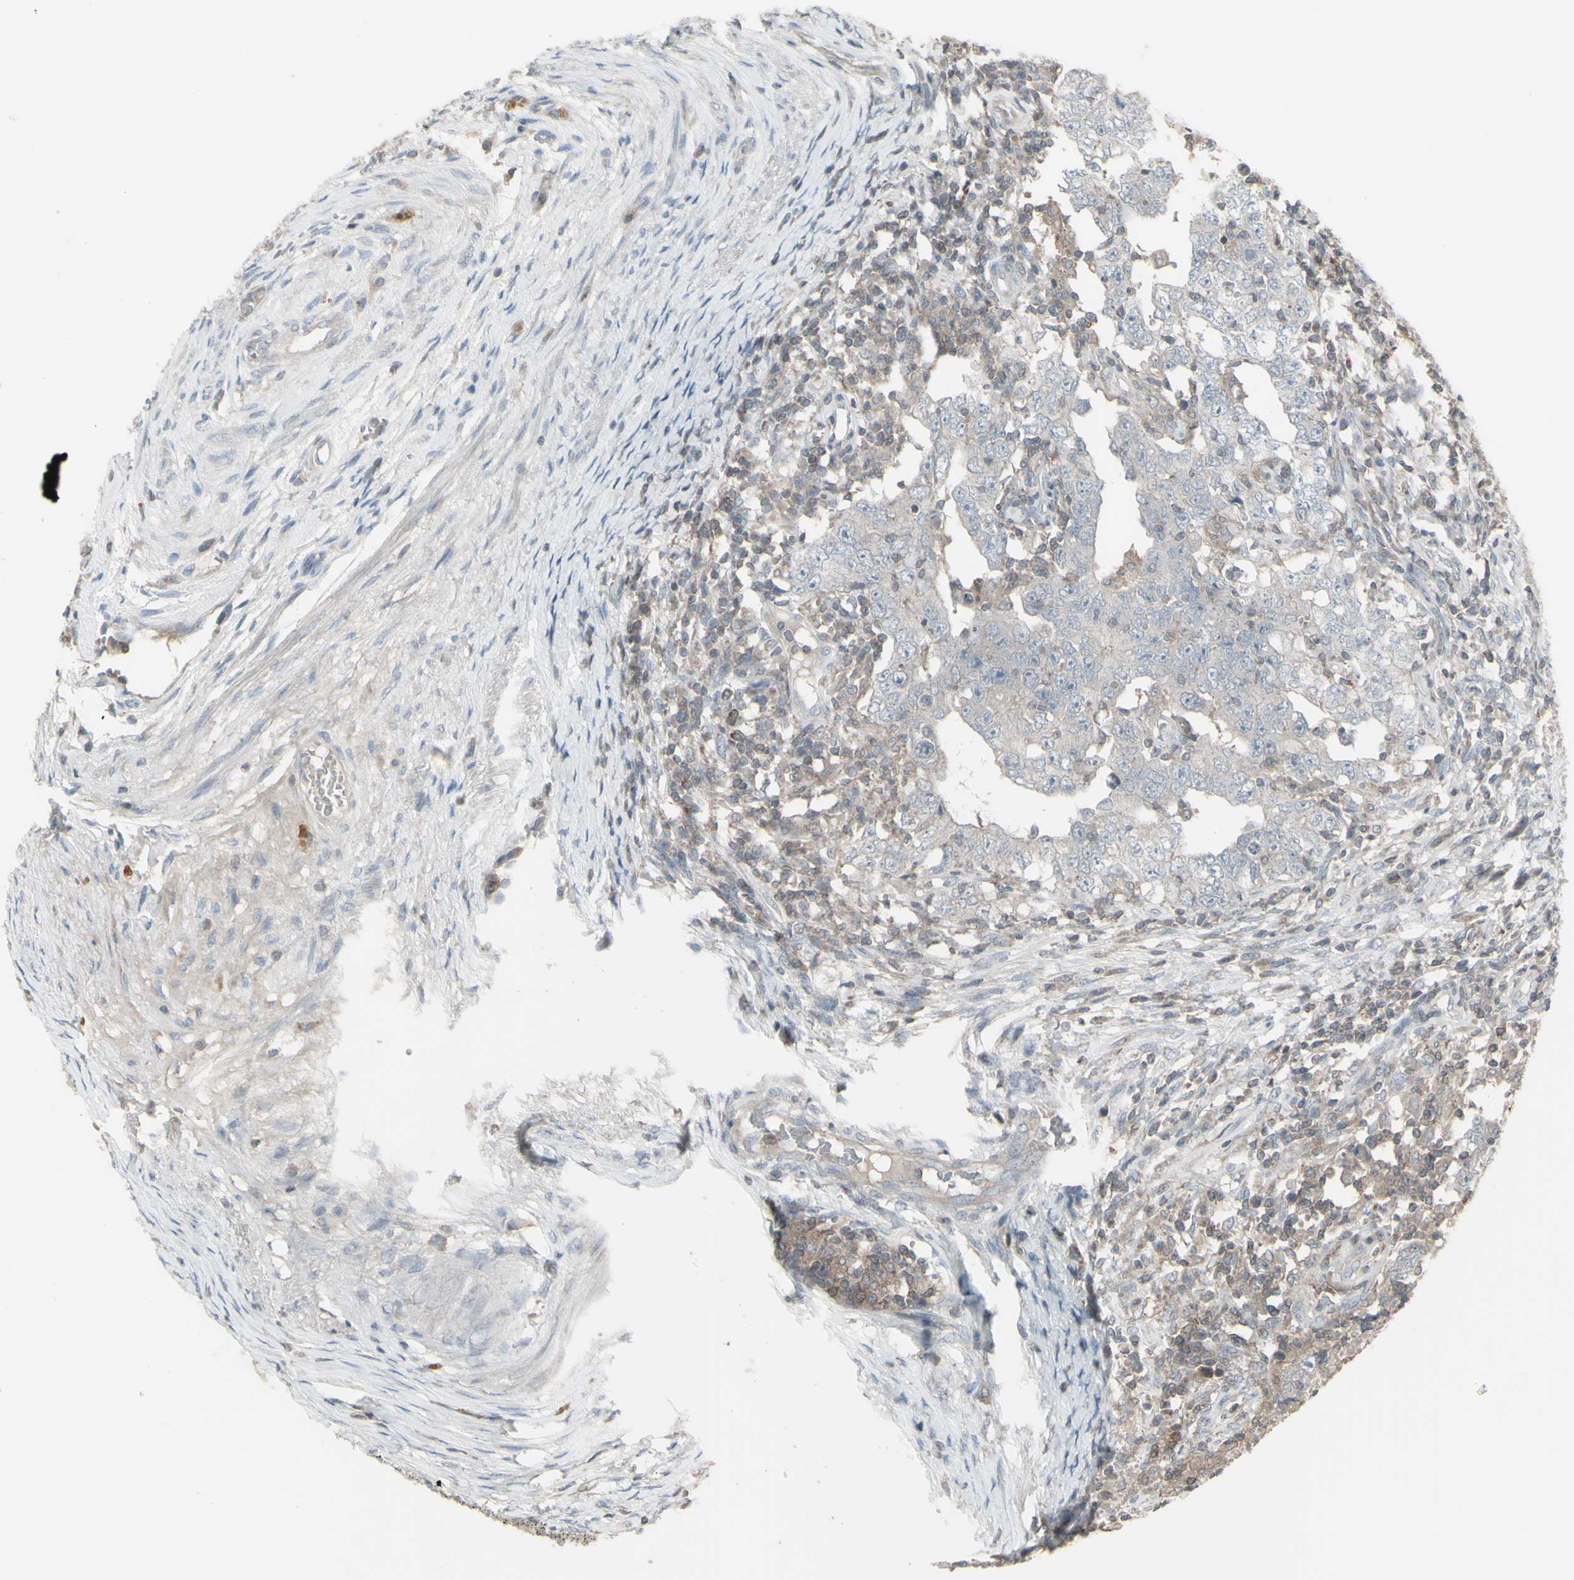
{"staining": {"intensity": "negative", "quantity": "none", "location": "none"}, "tissue": "testis cancer", "cell_type": "Tumor cells", "image_type": "cancer", "snomed": [{"axis": "morphology", "description": "Carcinoma, Embryonal, NOS"}, {"axis": "topography", "description": "Testis"}], "caption": "Immunohistochemical staining of human testis embryonal carcinoma exhibits no significant positivity in tumor cells.", "gene": "CSK", "patient": {"sex": "male", "age": 26}}